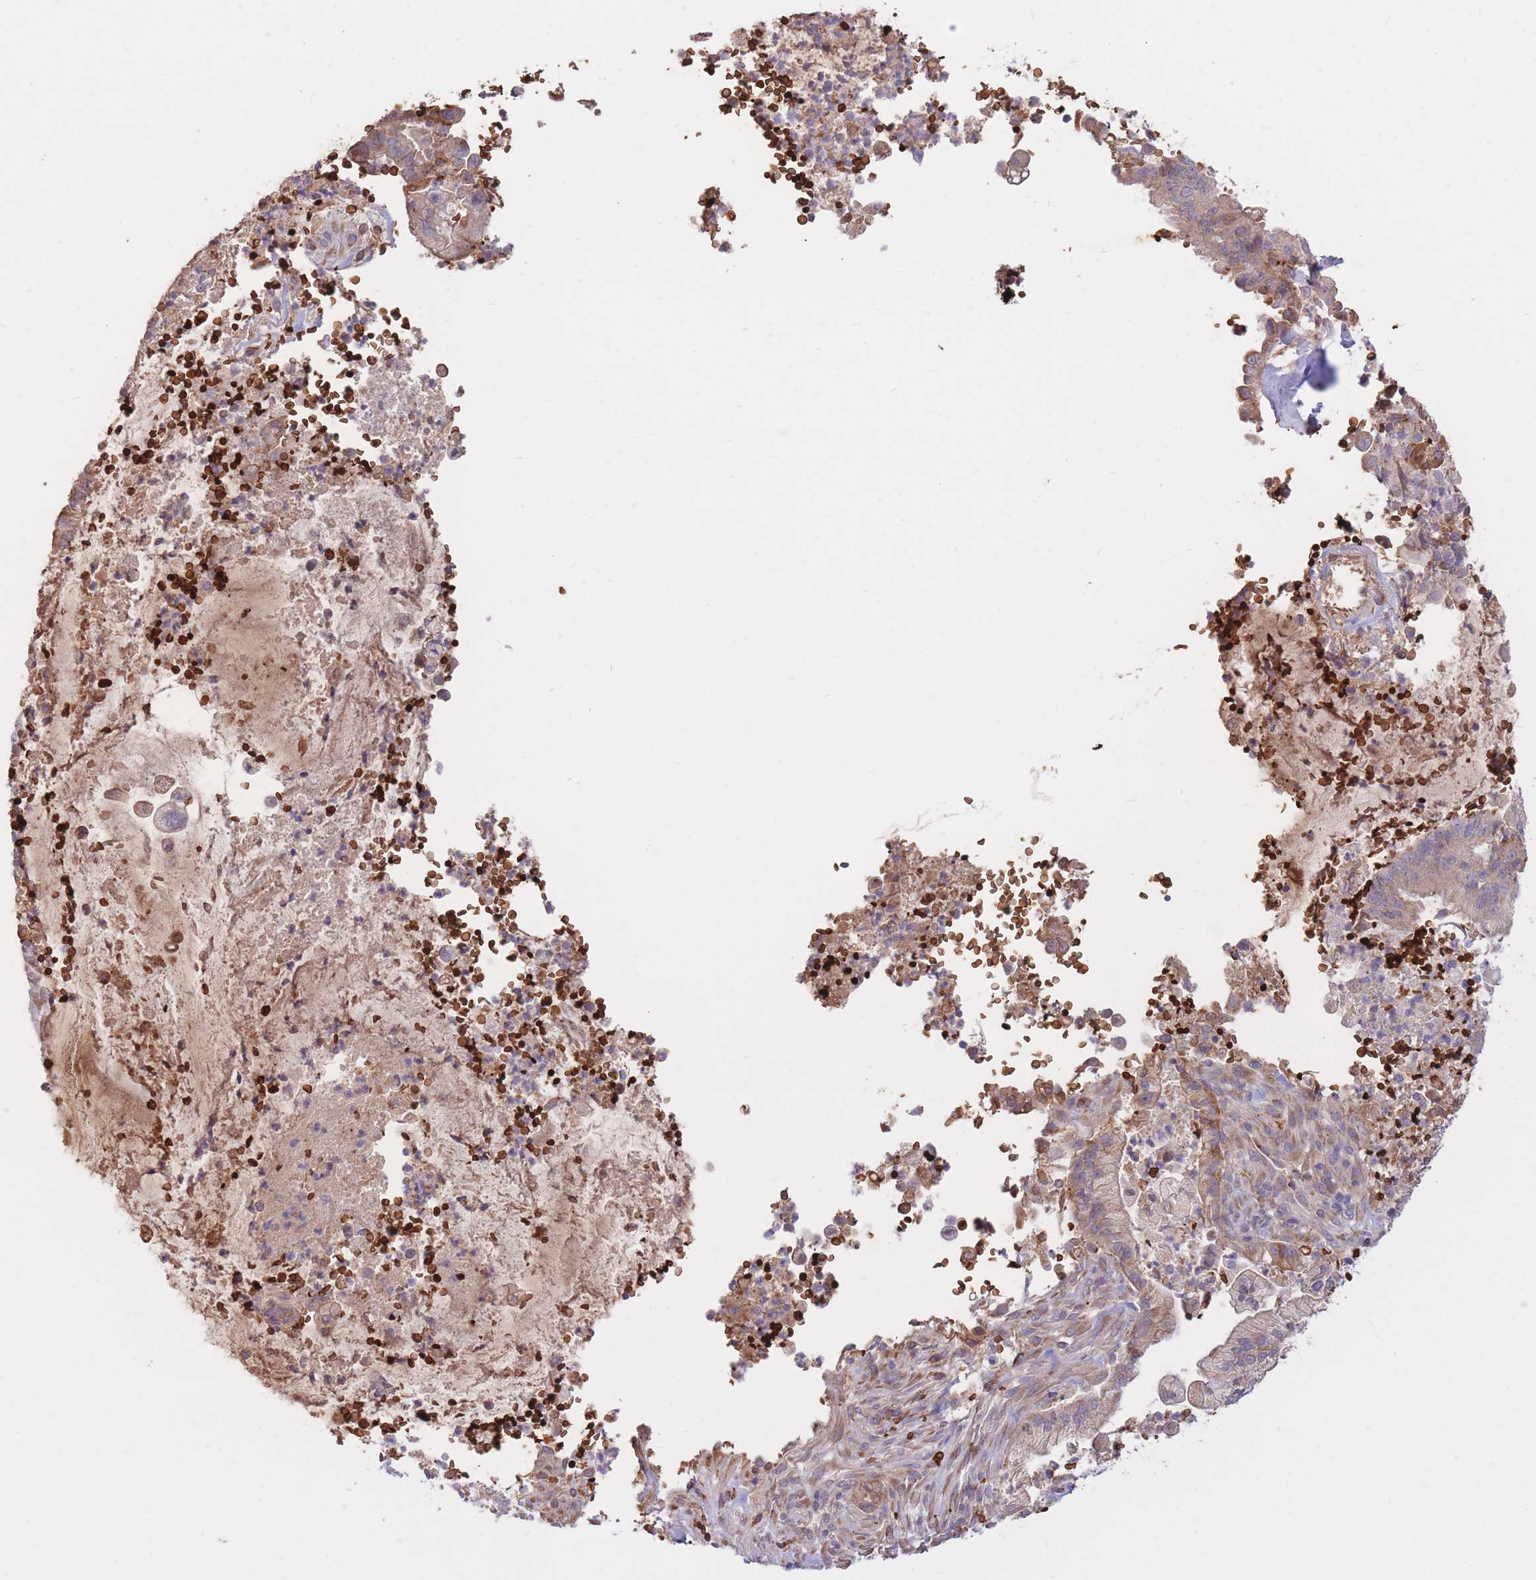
{"staining": {"intensity": "weak", "quantity": "25%-75%", "location": "cytoplasmic/membranous"}, "tissue": "pancreatic cancer", "cell_type": "Tumor cells", "image_type": "cancer", "snomed": [{"axis": "morphology", "description": "Adenocarcinoma, NOS"}, {"axis": "topography", "description": "Pancreas"}], "caption": "Weak cytoplasmic/membranous protein staining is identified in about 25%-75% of tumor cells in pancreatic adenocarcinoma.", "gene": "ATP10D", "patient": {"sex": "male", "age": 44}}